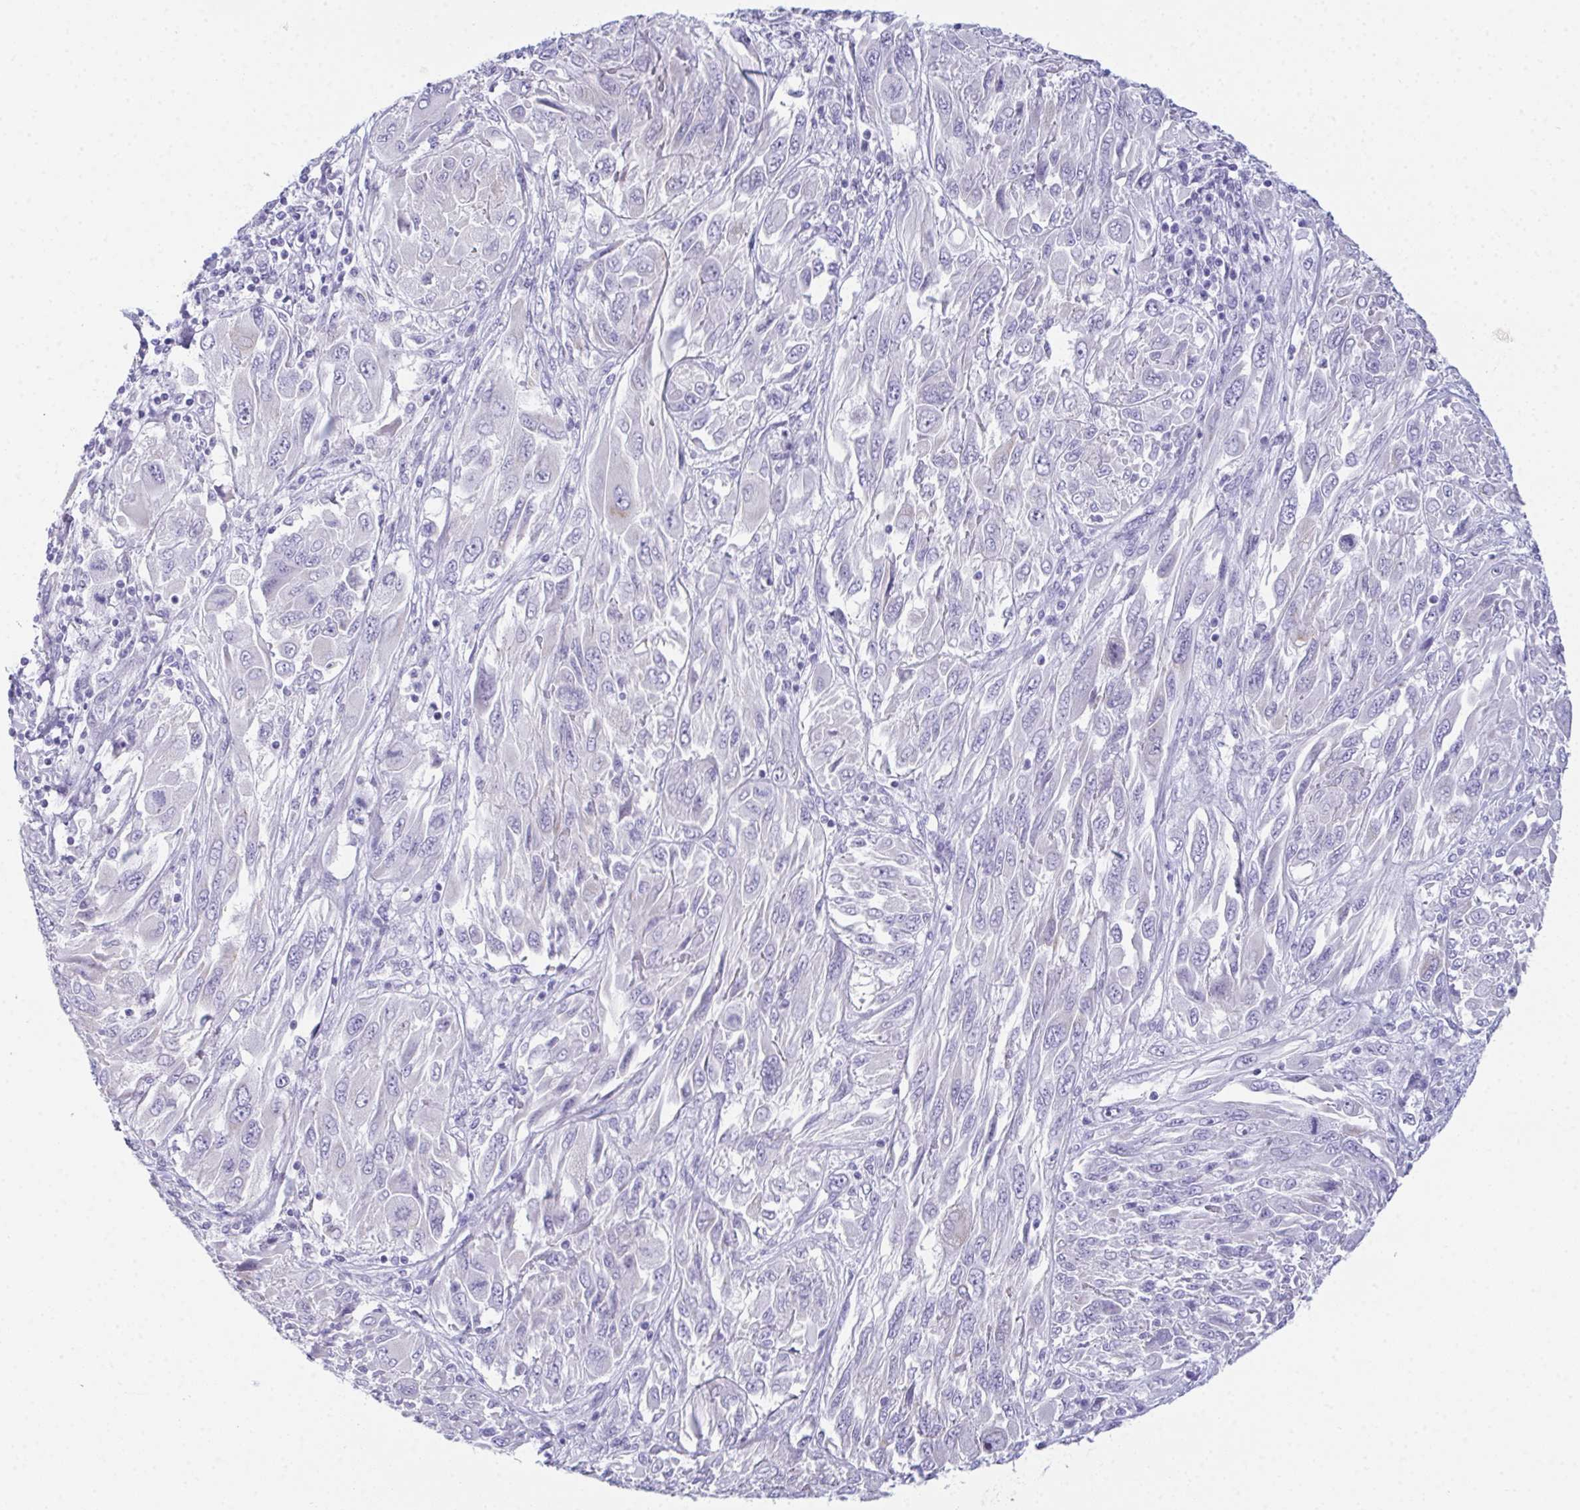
{"staining": {"intensity": "negative", "quantity": "none", "location": "none"}, "tissue": "melanoma", "cell_type": "Tumor cells", "image_type": "cancer", "snomed": [{"axis": "morphology", "description": "Malignant melanoma, NOS"}, {"axis": "topography", "description": "Skin"}], "caption": "This is an immunohistochemistry (IHC) micrograph of human melanoma. There is no expression in tumor cells.", "gene": "TEX19", "patient": {"sex": "female", "age": 91}}